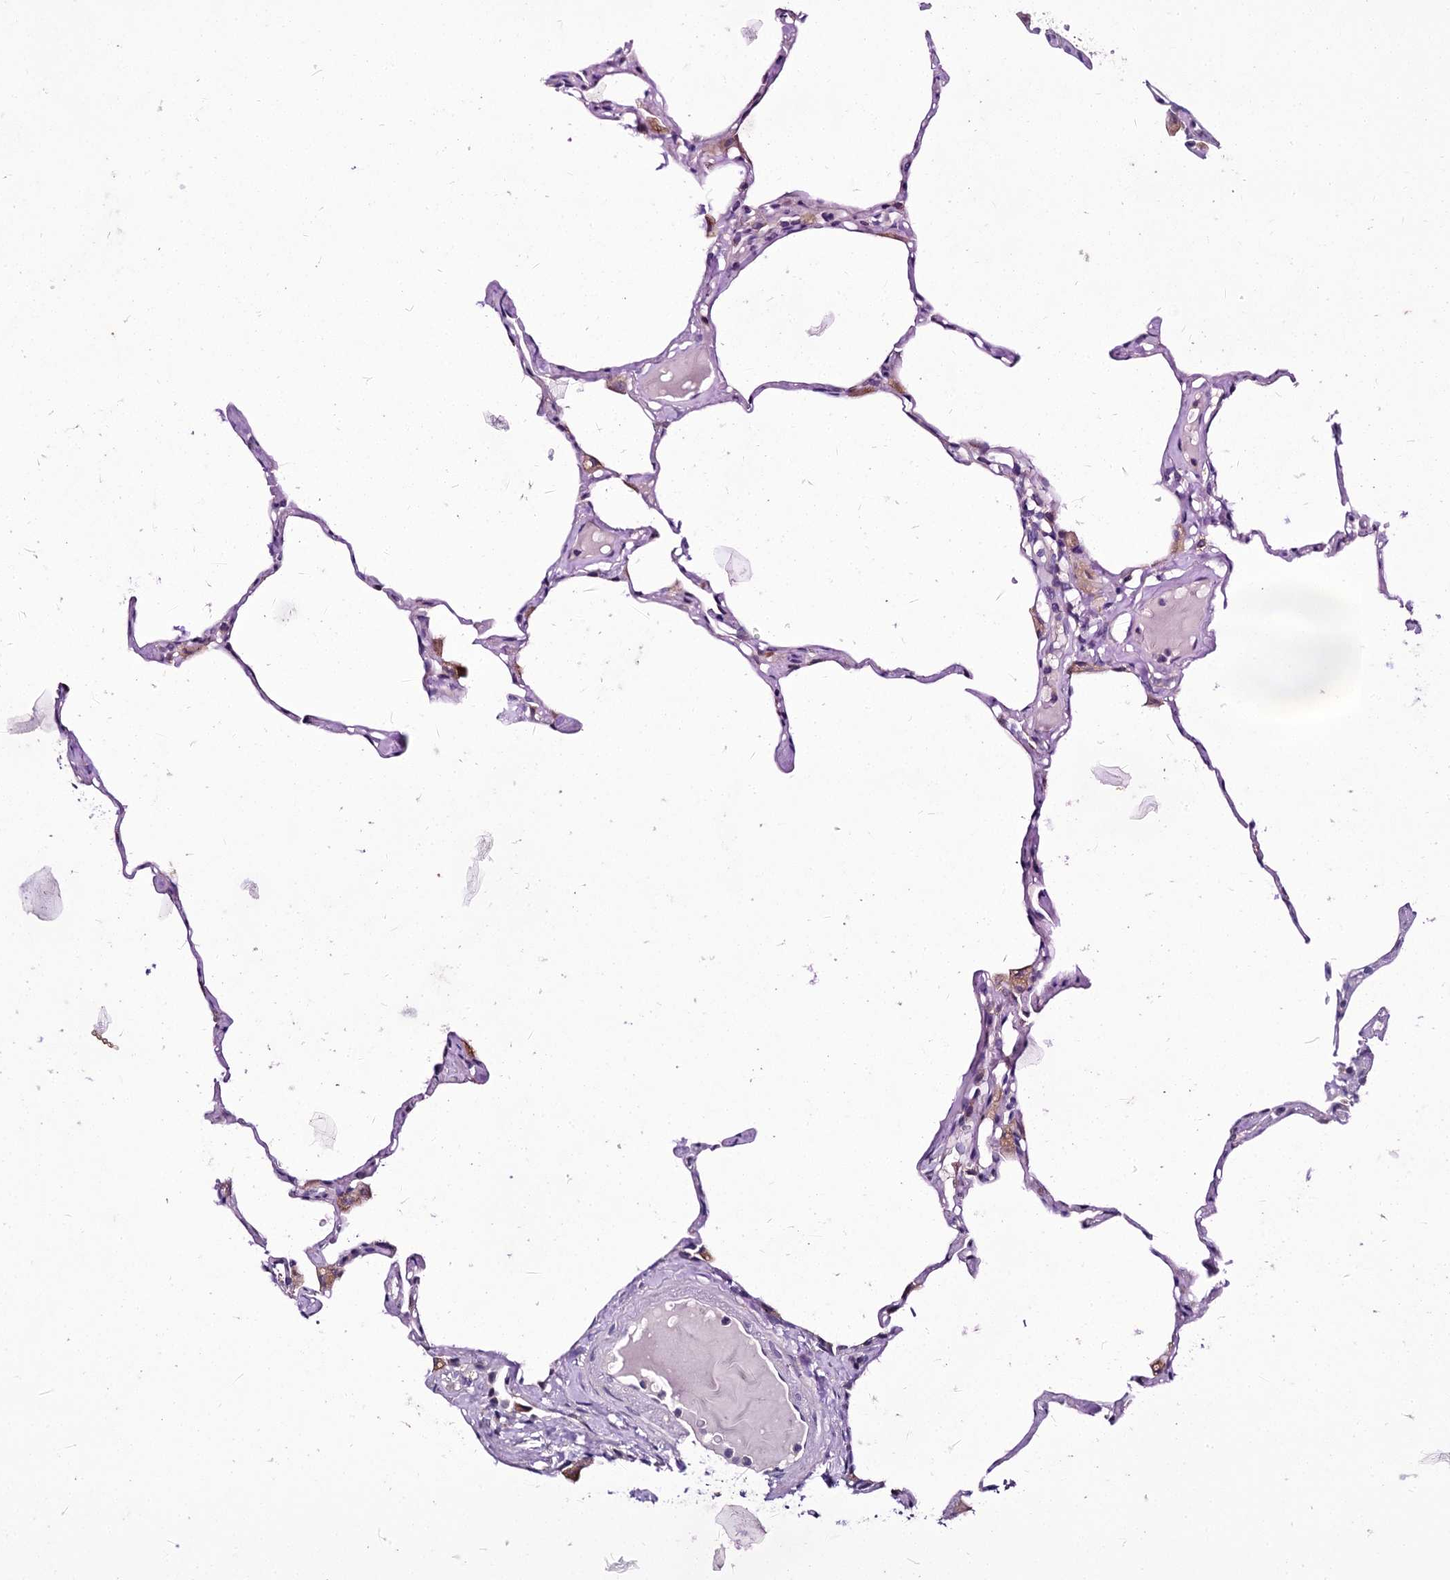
{"staining": {"intensity": "negative", "quantity": "none", "location": "none"}, "tissue": "lung", "cell_type": "Alveolar cells", "image_type": "normal", "snomed": [{"axis": "morphology", "description": "Normal tissue, NOS"}, {"axis": "topography", "description": "Lung"}], "caption": "Immunohistochemical staining of normal lung shows no significant staining in alveolar cells.", "gene": "PANX2", "patient": {"sex": "male", "age": 65}}